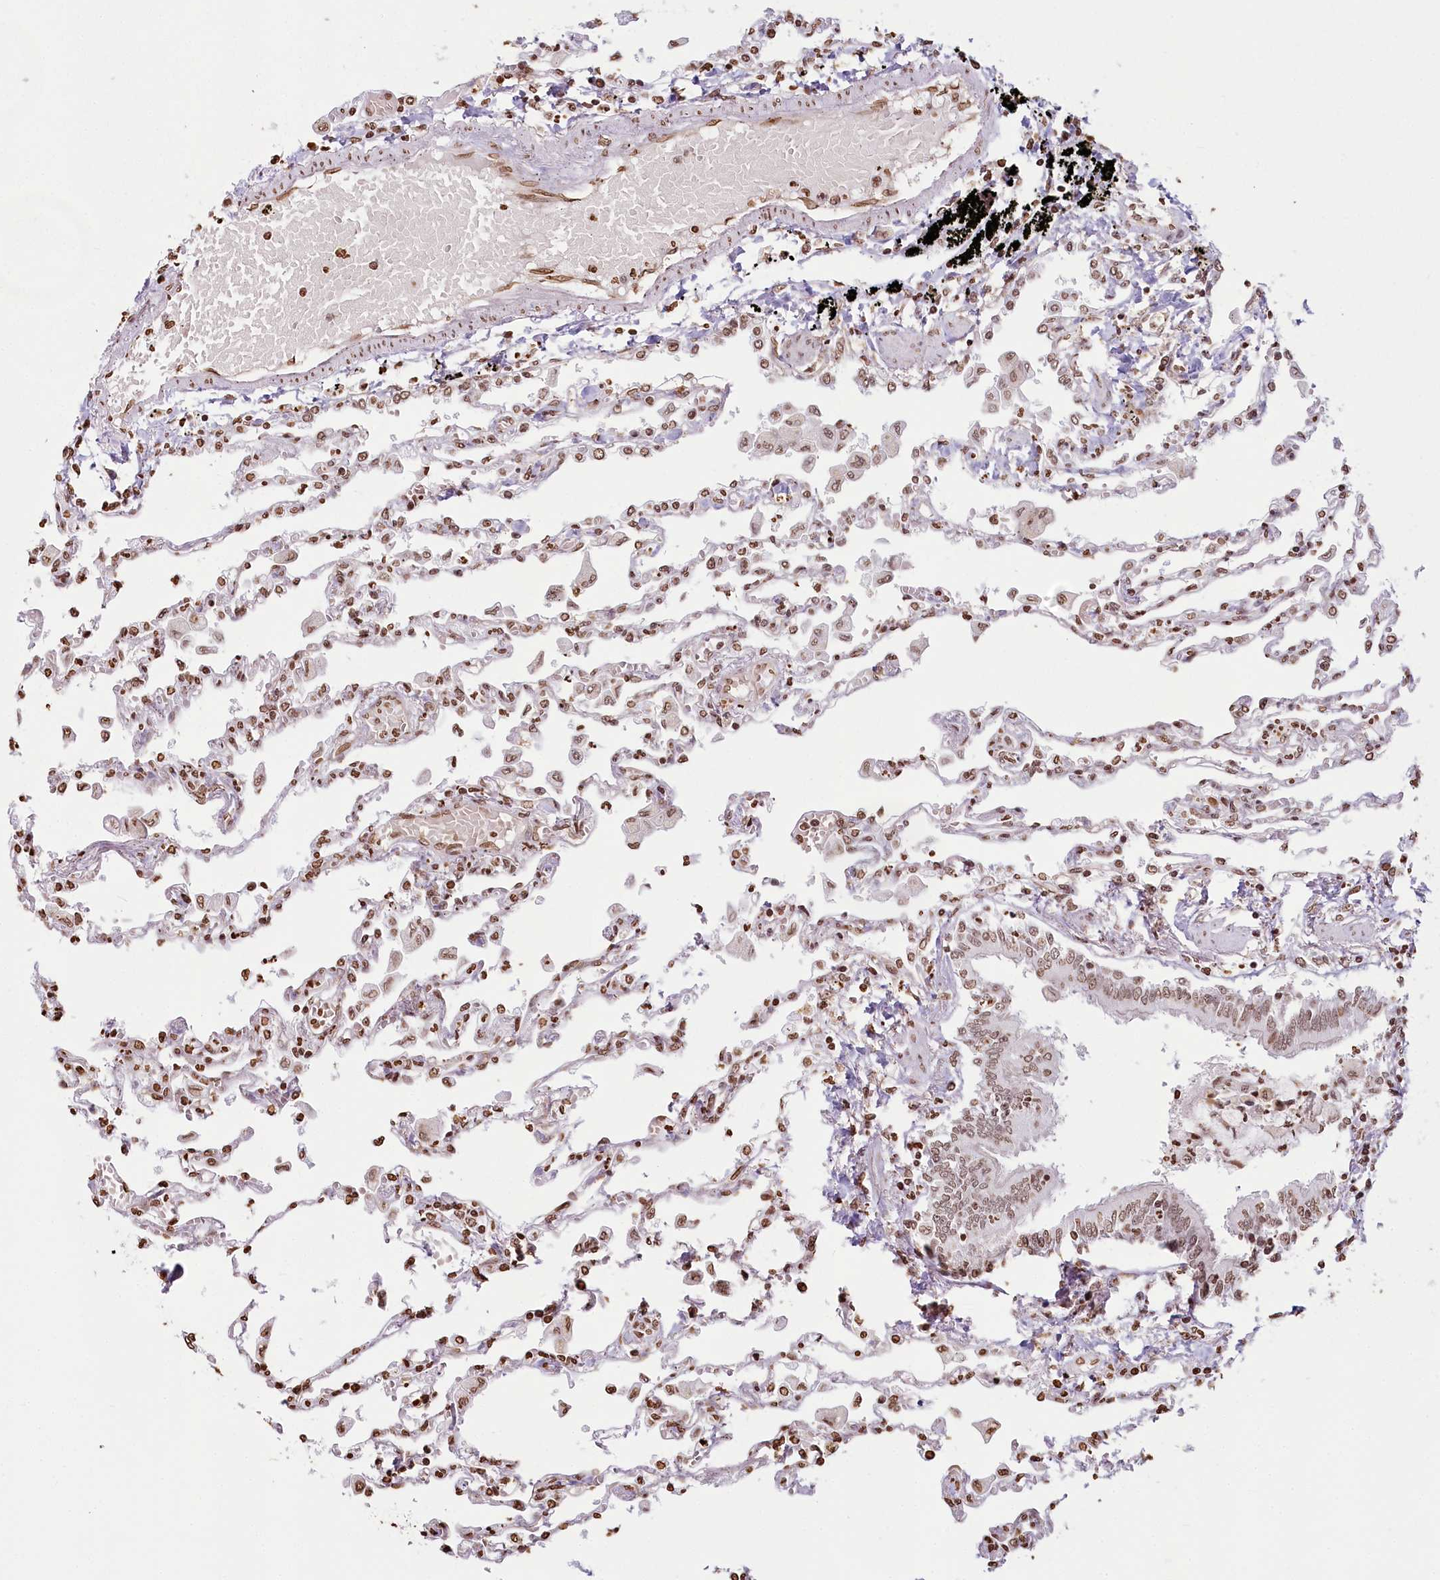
{"staining": {"intensity": "moderate", "quantity": ">75%", "location": "nuclear"}, "tissue": "lung", "cell_type": "Alveolar cells", "image_type": "normal", "snomed": [{"axis": "morphology", "description": "Normal tissue, NOS"}, {"axis": "topography", "description": "Bronchus"}, {"axis": "topography", "description": "Lung"}], "caption": "Human lung stained for a protein (brown) exhibits moderate nuclear positive expression in approximately >75% of alveolar cells.", "gene": "FAM13A", "patient": {"sex": "female", "age": 49}}